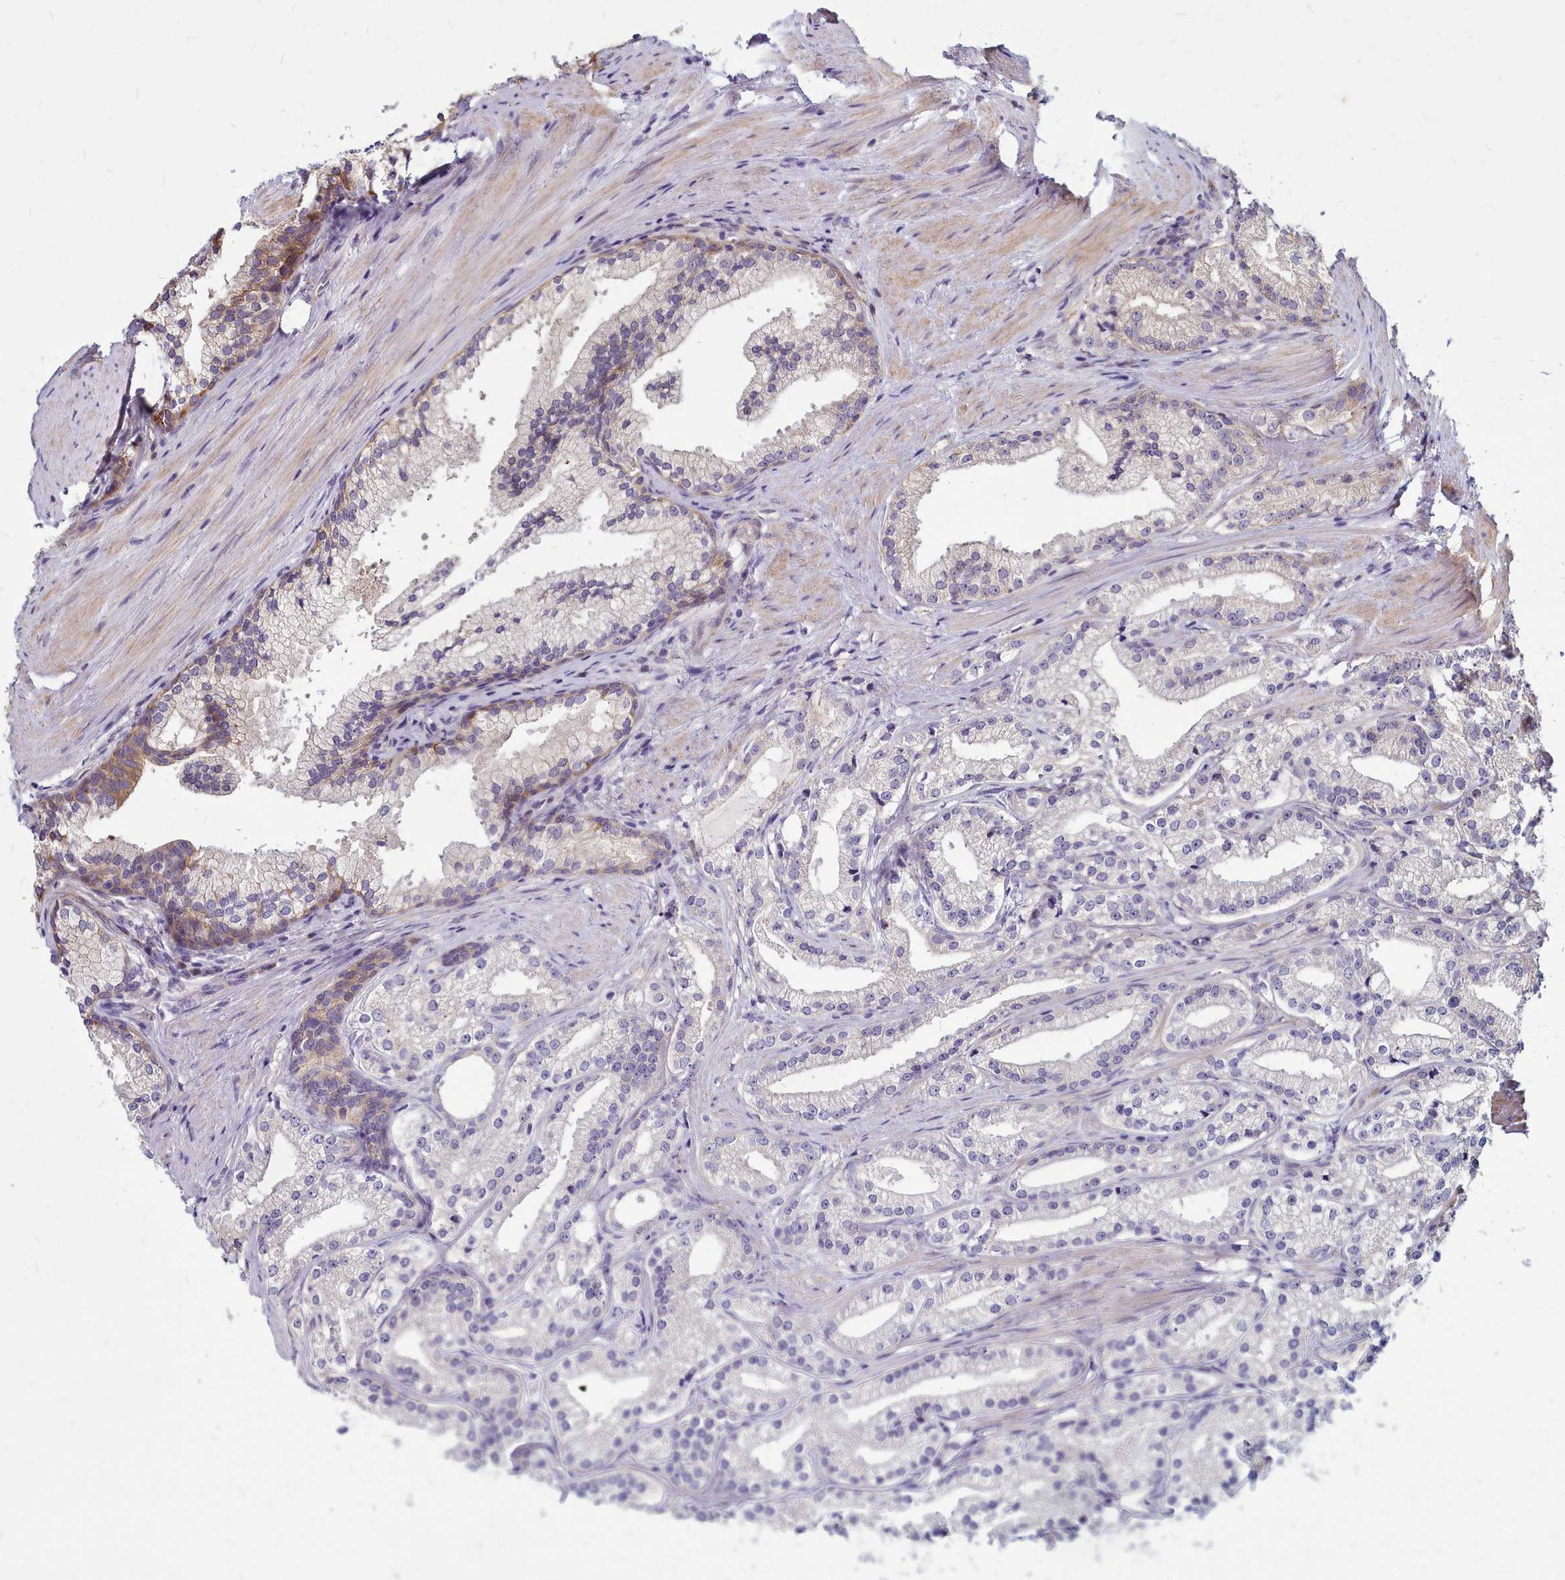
{"staining": {"intensity": "negative", "quantity": "none", "location": "none"}, "tissue": "prostate cancer", "cell_type": "Tumor cells", "image_type": "cancer", "snomed": [{"axis": "morphology", "description": "Adenocarcinoma, Low grade"}, {"axis": "topography", "description": "Prostate"}], "caption": "Immunohistochemistry (IHC) histopathology image of neoplastic tissue: prostate low-grade adenocarcinoma stained with DAB exhibits no significant protein positivity in tumor cells.", "gene": "TTC5", "patient": {"sex": "male", "age": 57}}